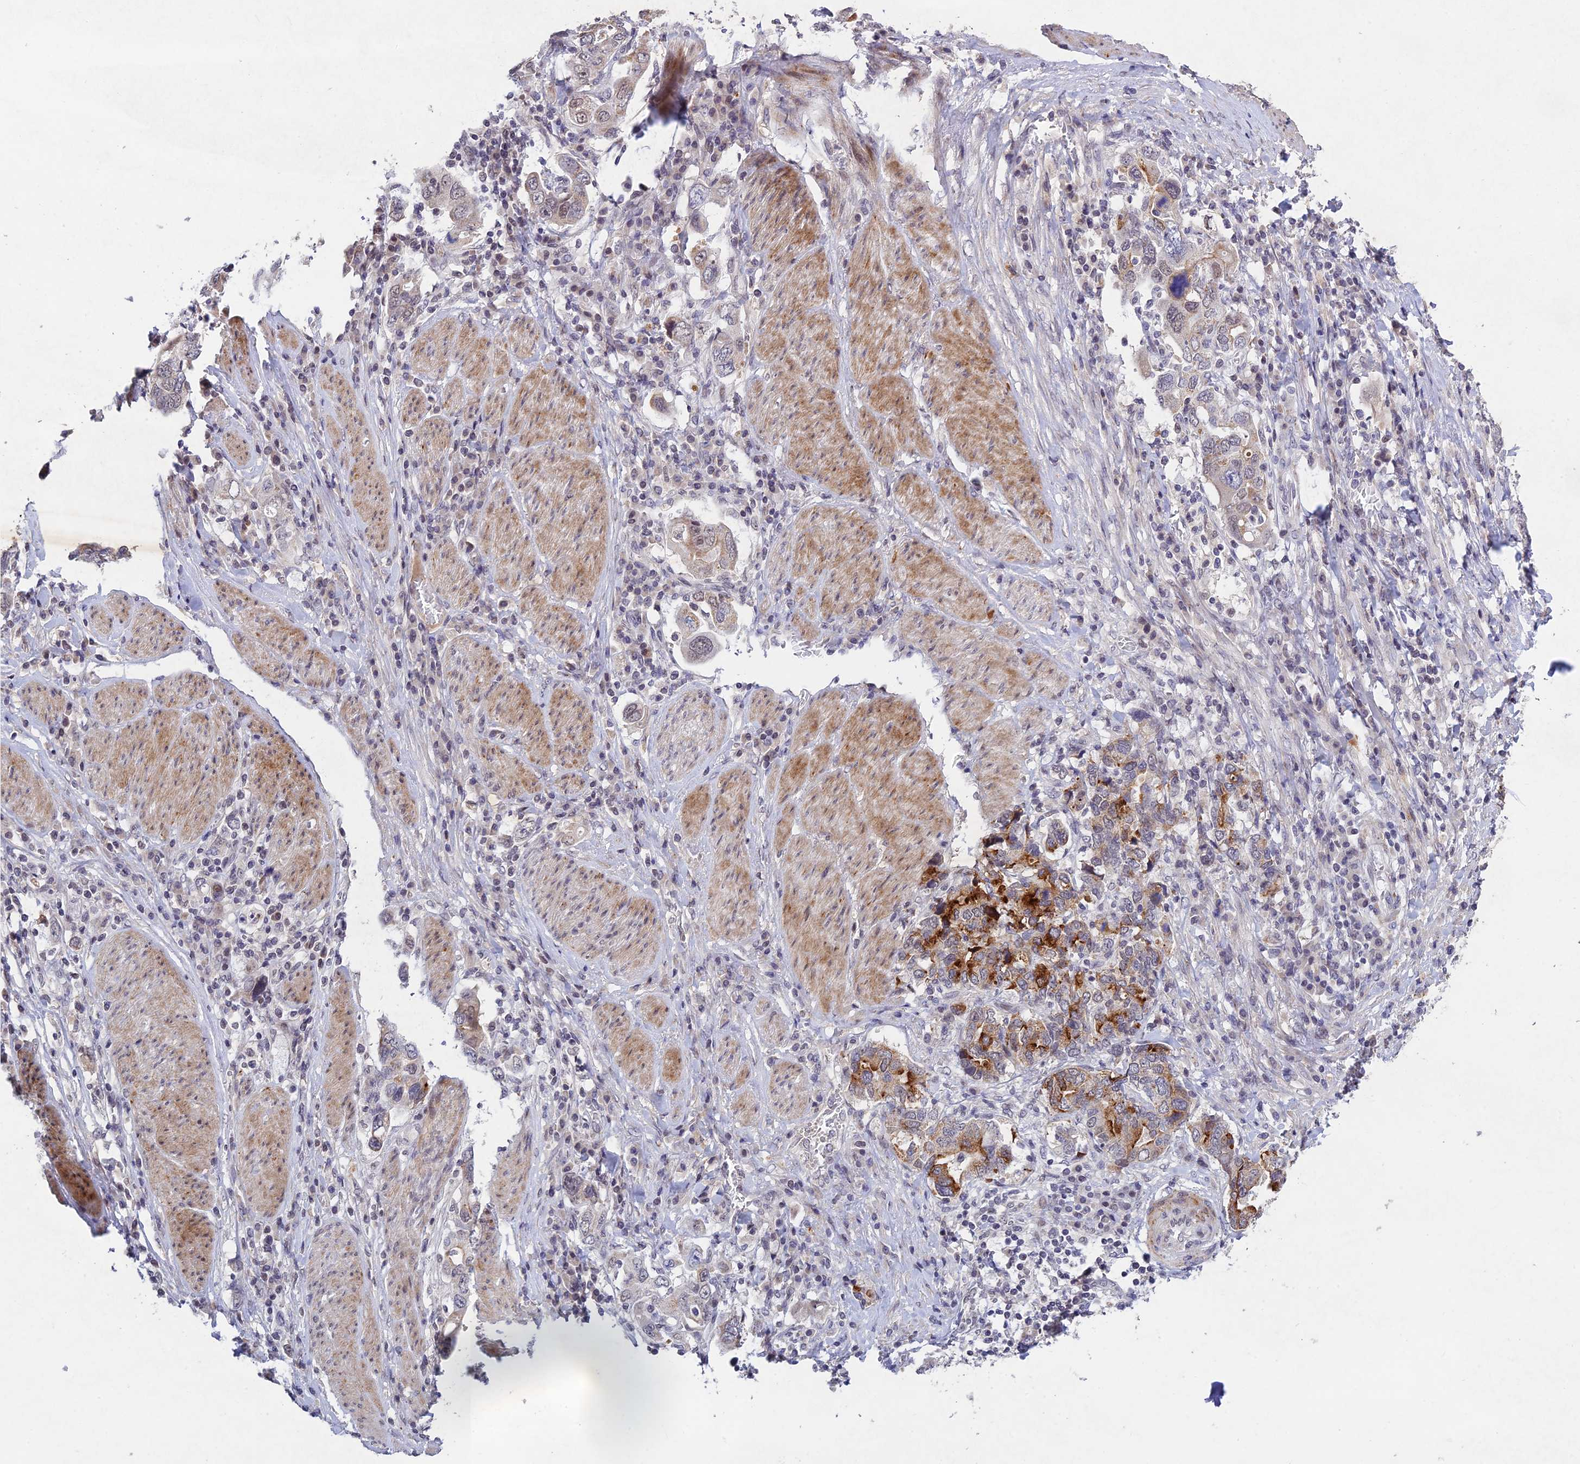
{"staining": {"intensity": "strong", "quantity": "<25%", "location": "cytoplasmic/membranous"}, "tissue": "stomach cancer", "cell_type": "Tumor cells", "image_type": "cancer", "snomed": [{"axis": "morphology", "description": "Adenocarcinoma, NOS"}, {"axis": "topography", "description": "Stomach, upper"}], "caption": "Immunohistochemistry (IHC) image of human adenocarcinoma (stomach) stained for a protein (brown), which demonstrates medium levels of strong cytoplasmic/membranous positivity in approximately <25% of tumor cells.", "gene": "RAVER1", "patient": {"sex": "male", "age": 62}}